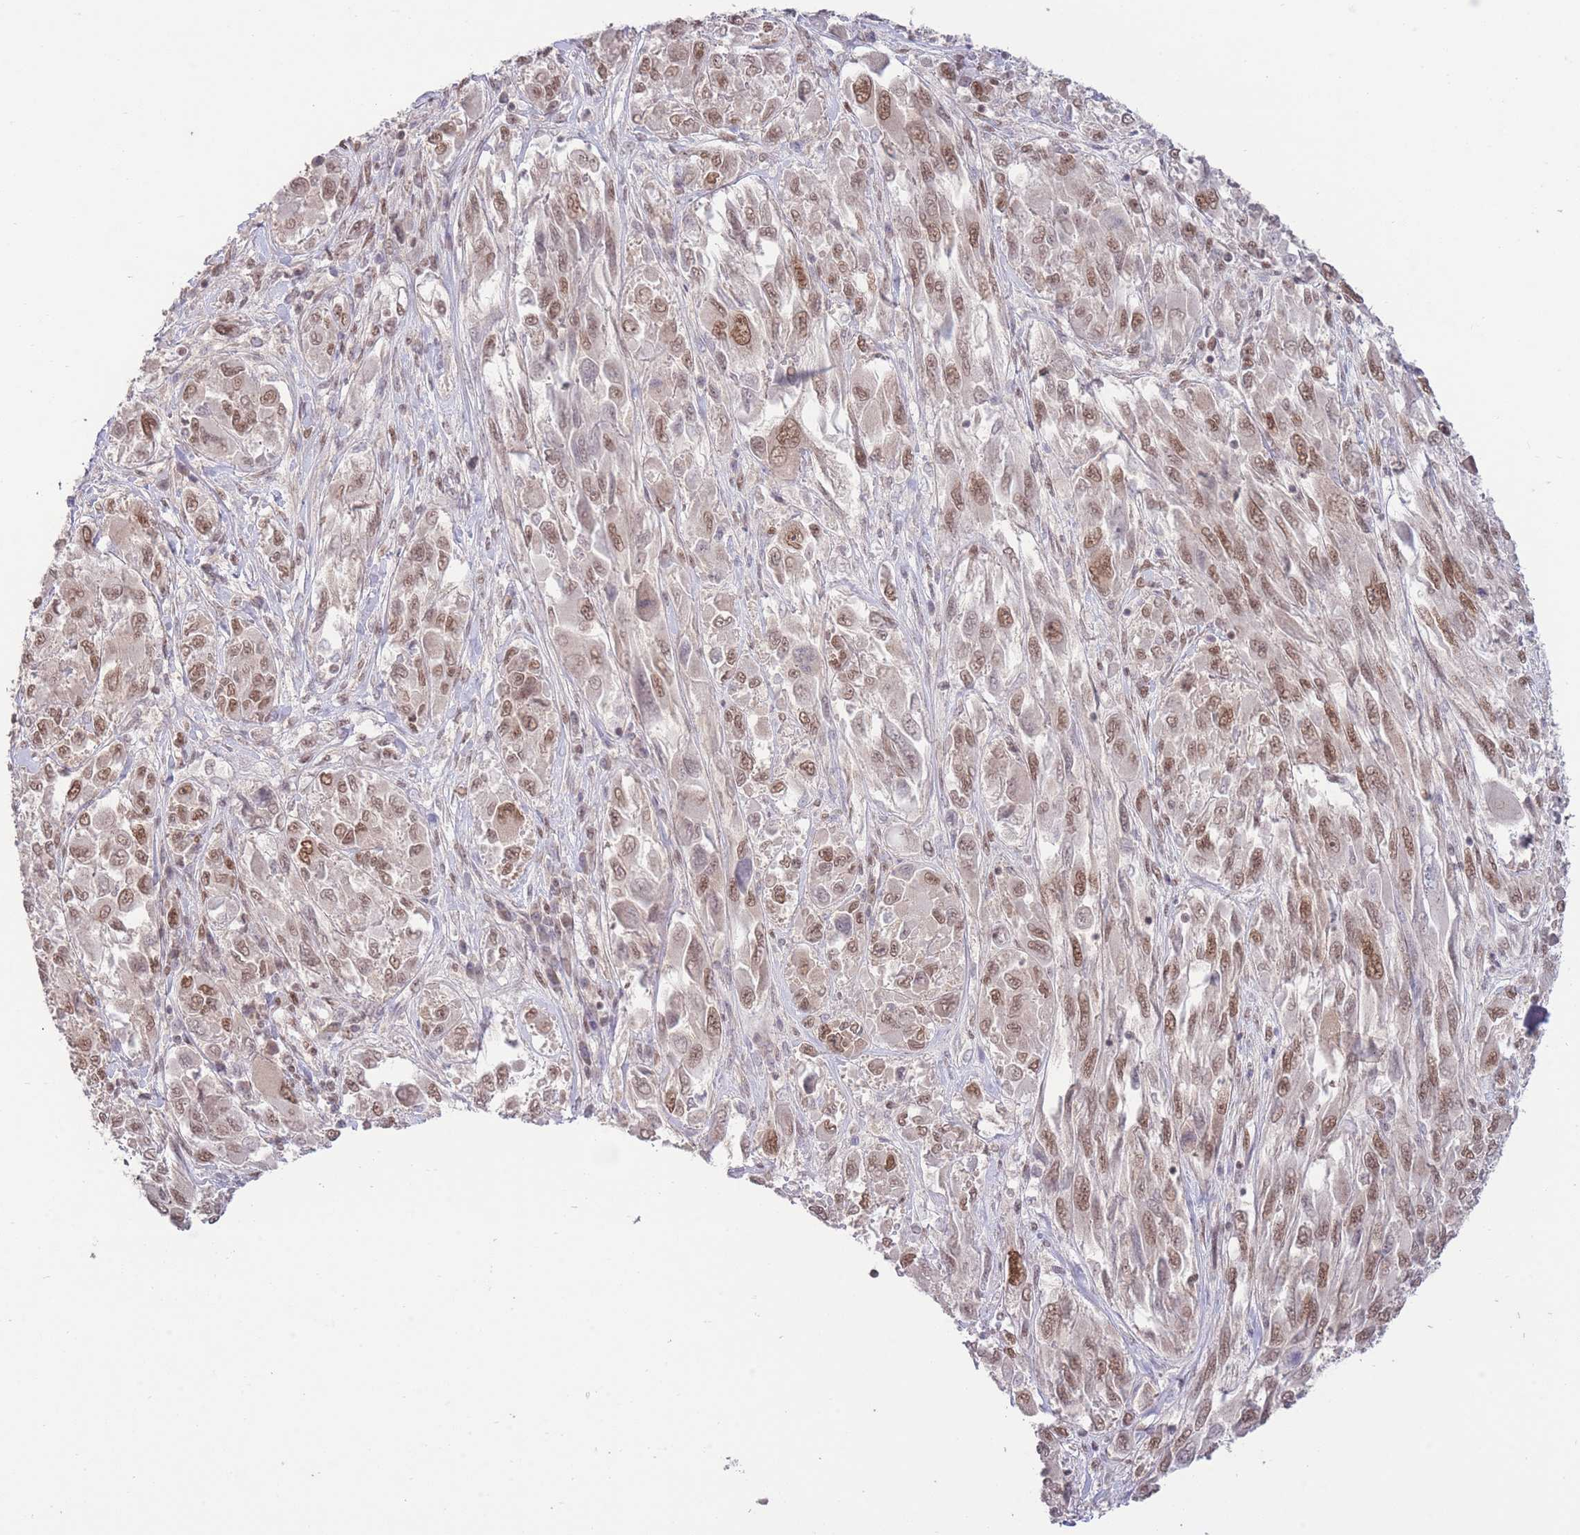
{"staining": {"intensity": "moderate", "quantity": ">75%", "location": "nuclear"}, "tissue": "melanoma", "cell_type": "Tumor cells", "image_type": "cancer", "snomed": [{"axis": "morphology", "description": "Malignant melanoma, NOS"}, {"axis": "topography", "description": "Skin"}], "caption": "Human melanoma stained with a brown dye shows moderate nuclear positive expression in about >75% of tumor cells.", "gene": "CARD8", "patient": {"sex": "female", "age": 91}}